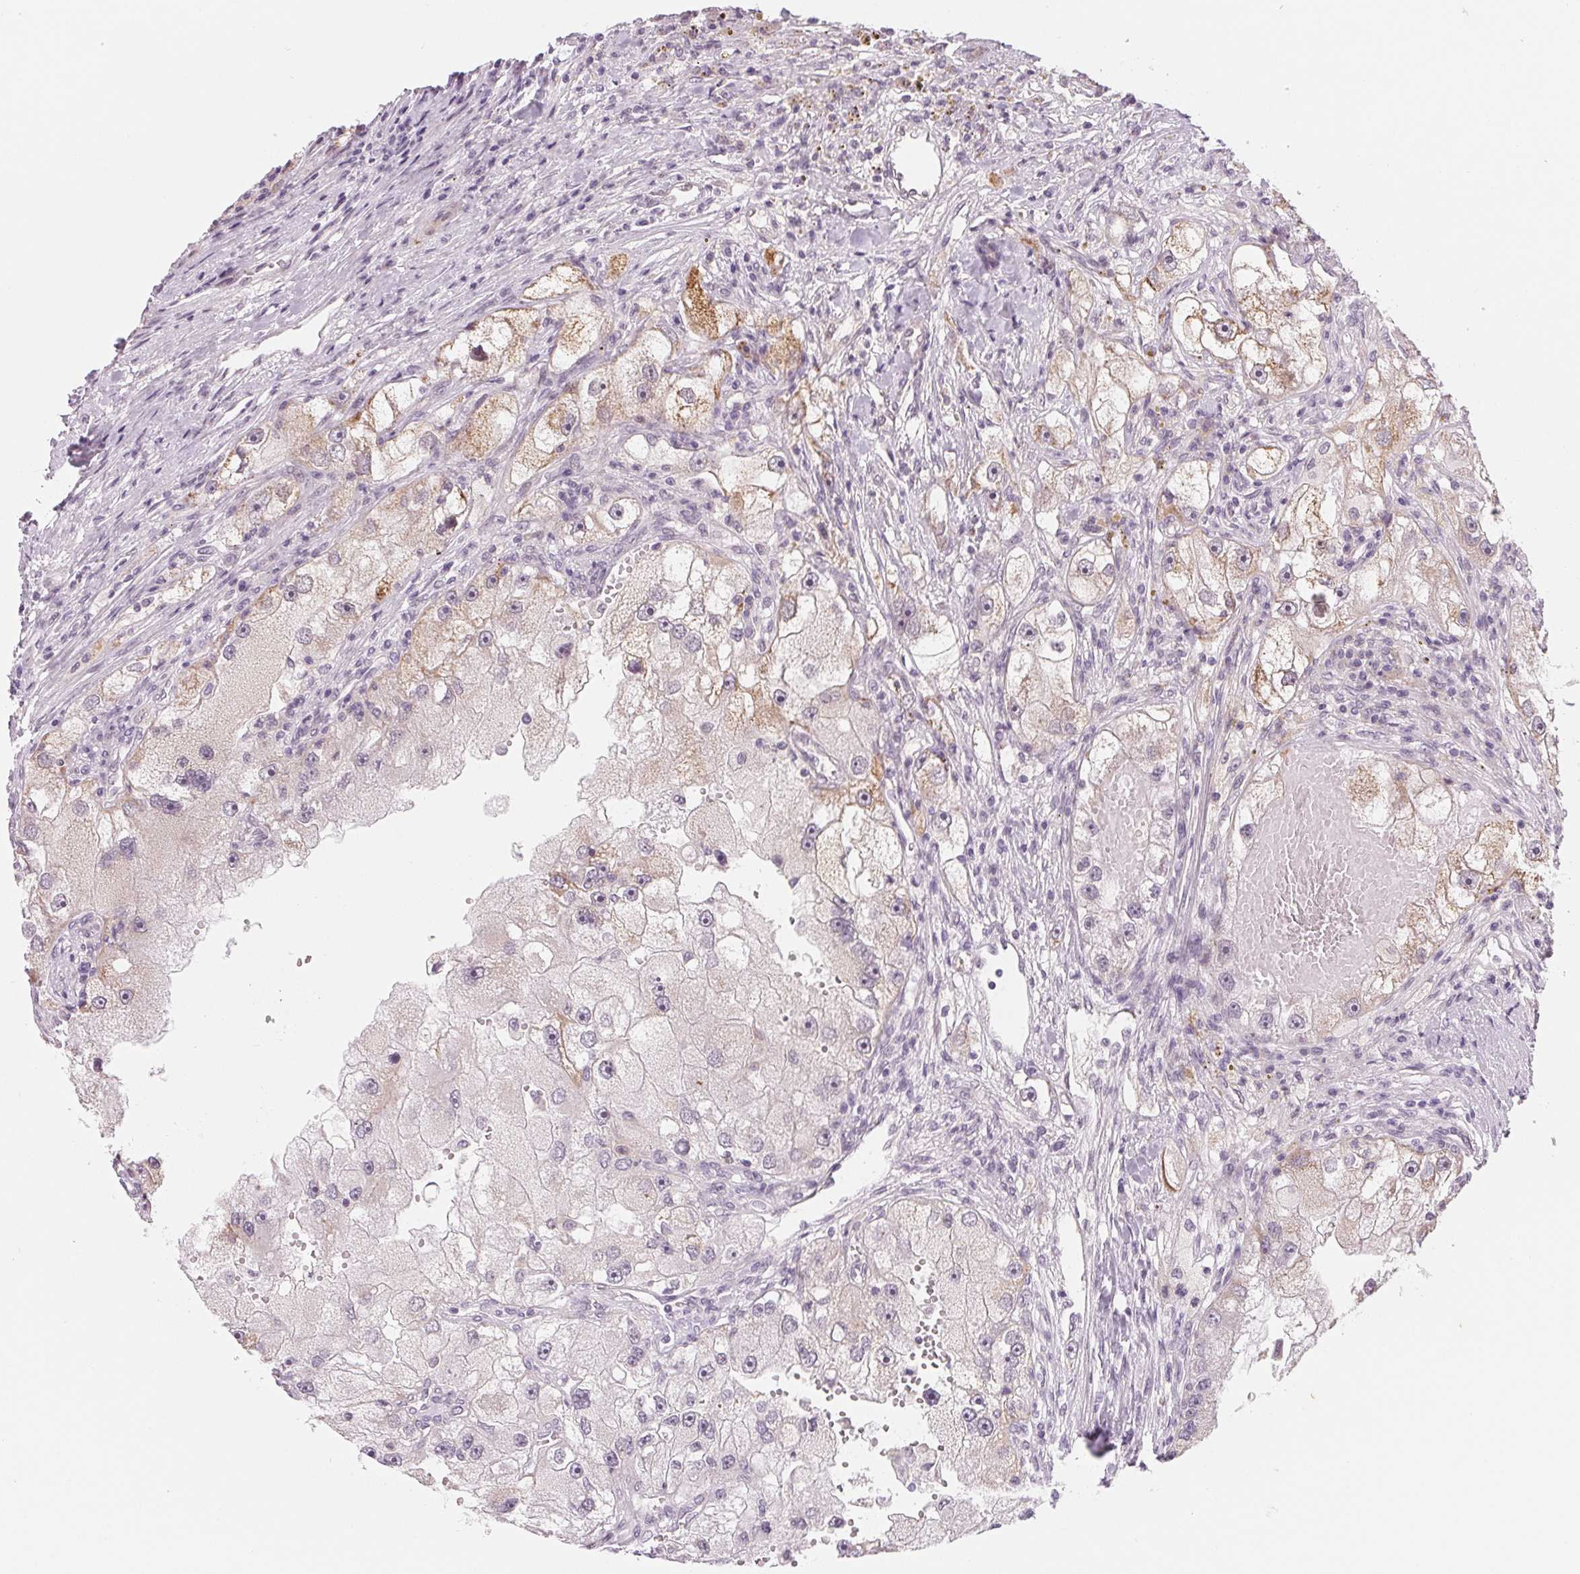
{"staining": {"intensity": "moderate", "quantity": "<25%", "location": "cytoplasmic/membranous"}, "tissue": "renal cancer", "cell_type": "Tumor cells", "image_type": "cancer", "snomed": [{"axis": "morphology", "description": "Adenocarcinoma, NOS"}, {"axis": "topography", "description": "Kidney"}], "caption": "A low amount of moderate cytoplasmic/membranous positivity is present in about <25% of tumor cells in renal cancer (adenocarcinoma) tissue.", "gene": "CFC1", "patient": {"sex": "male", "age": 63}}